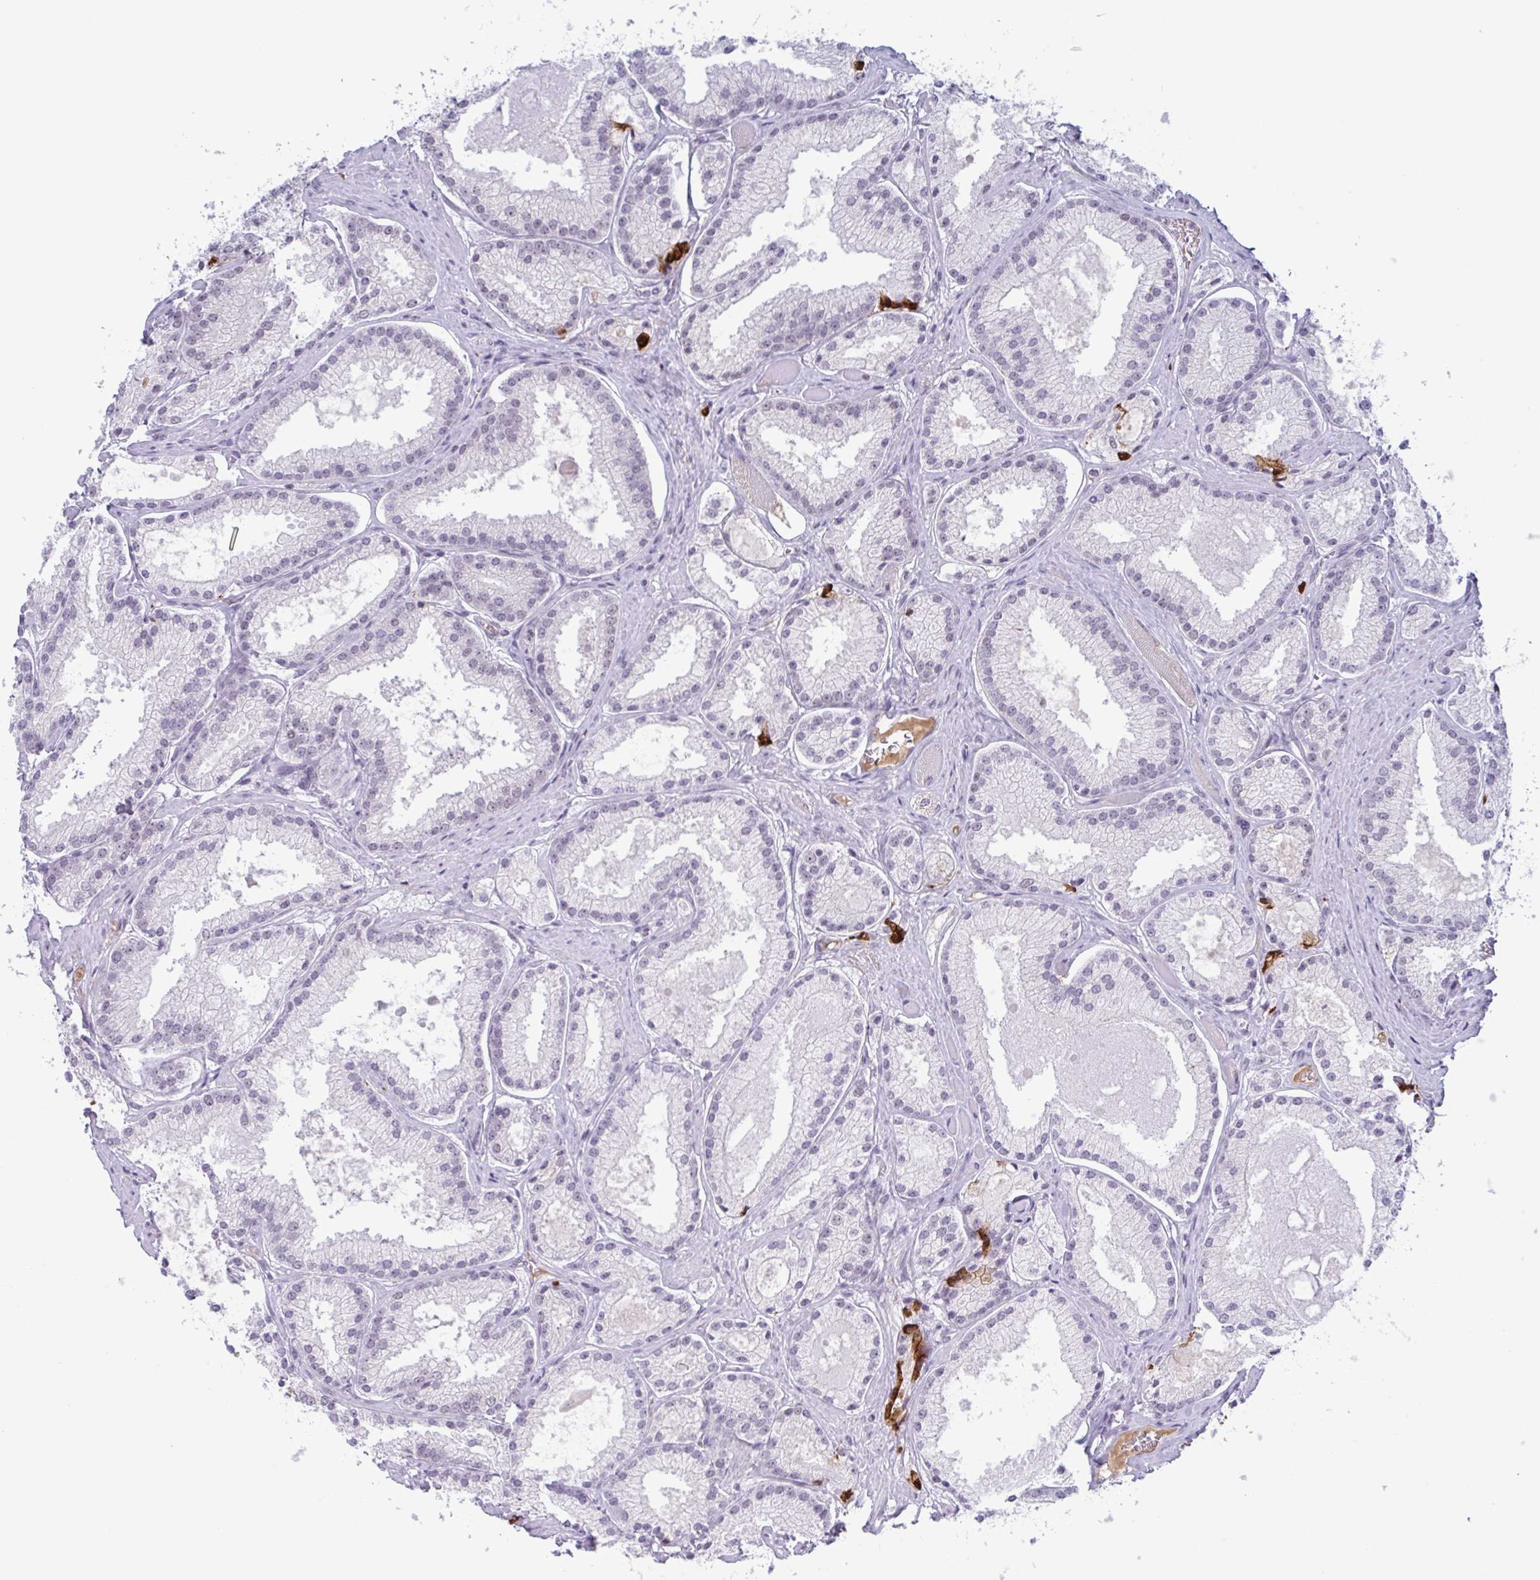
{"staining": {"intensity": "moderate", "quantity": "<25%", "location": "nuclear"}, "tissue": "prostate cancer", "cell_type": "Tumor cells", "image_type": "cancer", "snomed": [{"axis": "morphology", "description": "Adenocarcinoma, High grade"}, {"axis": "topography", "description": "Prostate"}], "caption": "Prostate adenocarcinoma (high-grade) stained with DAB (3,3'-diaminobenzidine) IHC shows low levels of moderate nuclear staining in about <25% of tumor cells.", "gene": "PLG", "patient": {"sex": "male", "age": 68}}